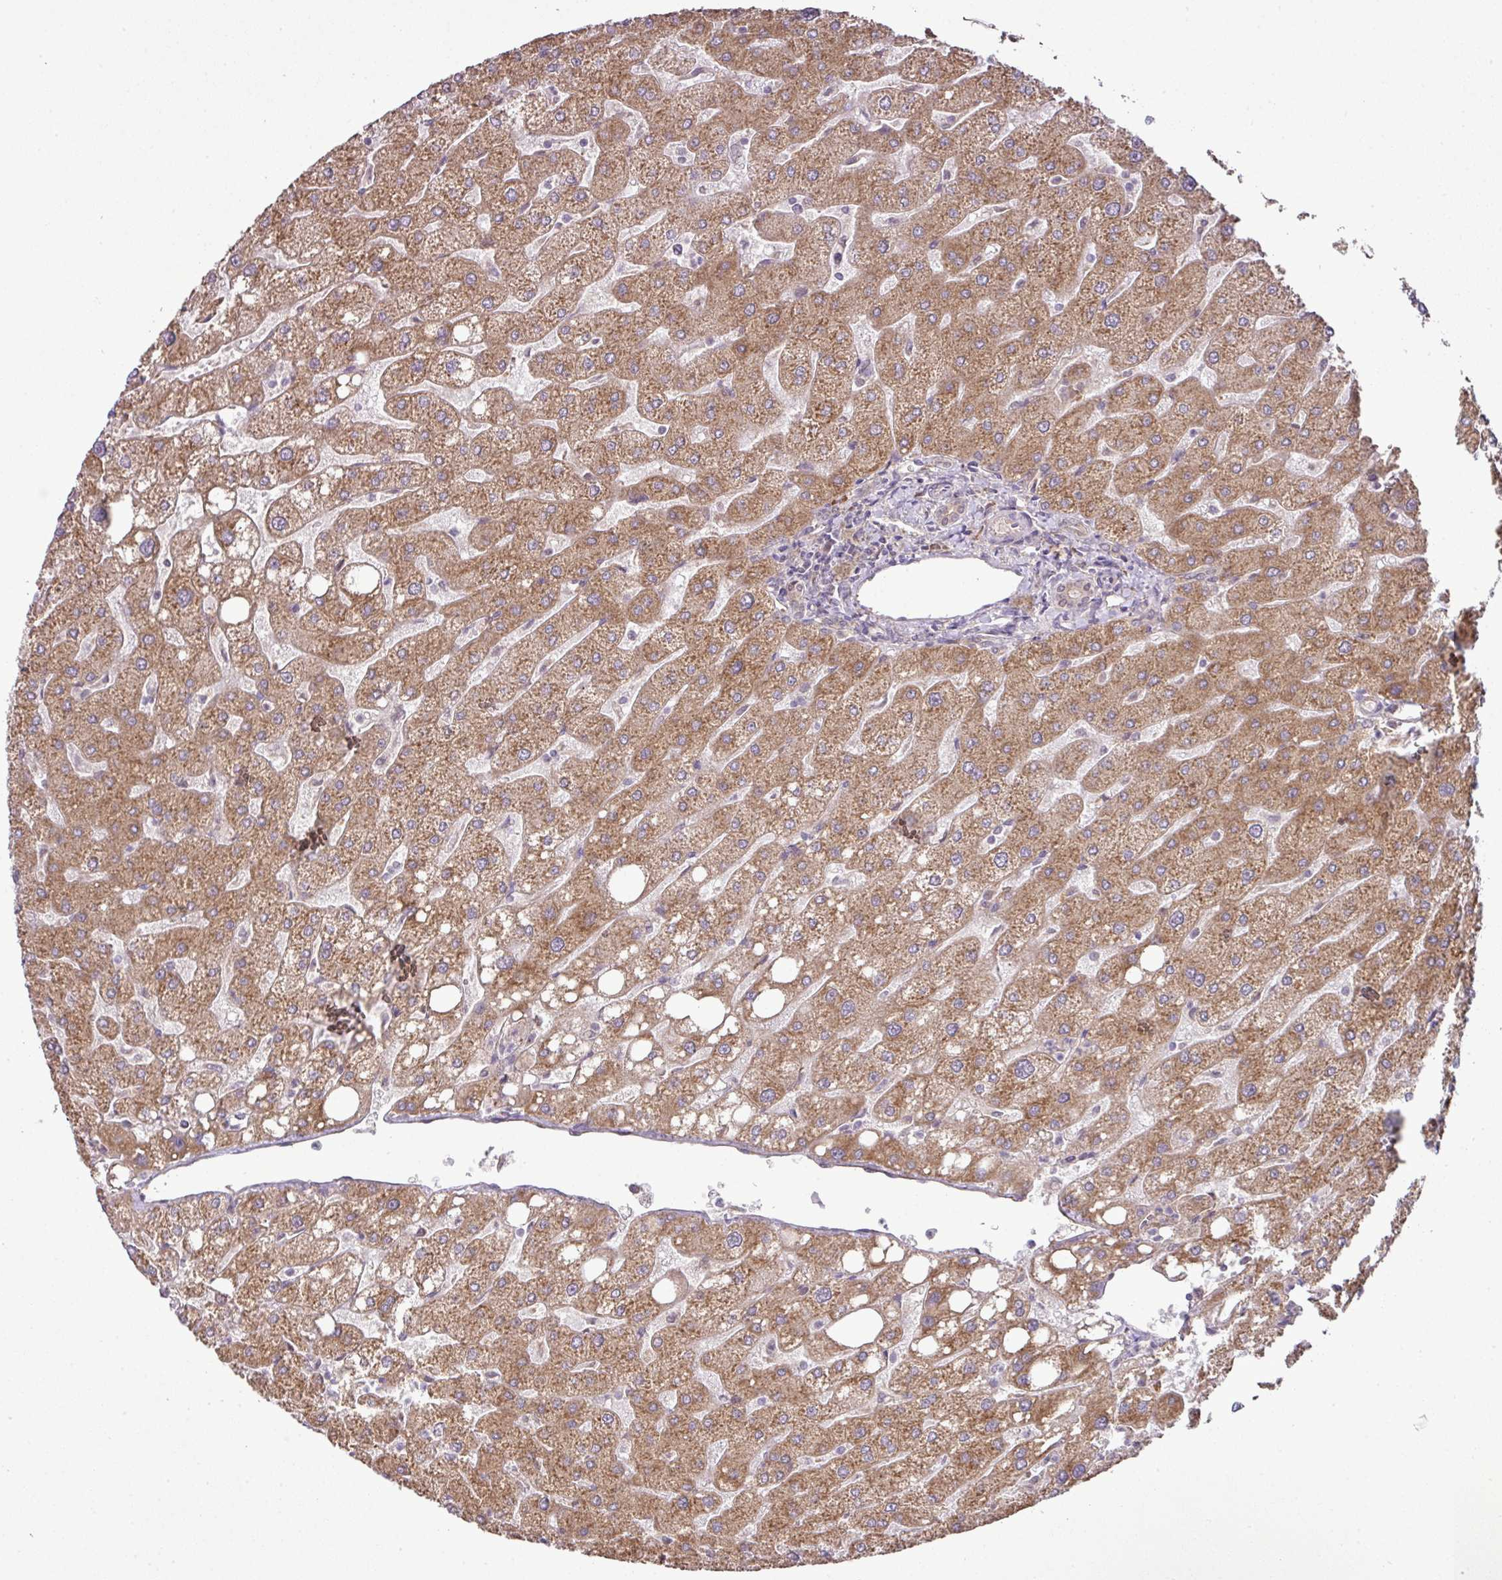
{"staining": {"intensity": "negative", "quantity": "none", "location": "none"}, "tissue": "liver", "cell_type": "Cholangiocytes", "image_type": "normal", "snomed": [{"axis": "morphology", "description": "Normal tissue, NOS"}, {"axis": "topography", "description": "Liver"}], "caption": "The image exhibits no staining of cholangiocytes in unremarkable liver.", "gene": "DNAAF4", "patient": {"sex": "male", "age": 67}}